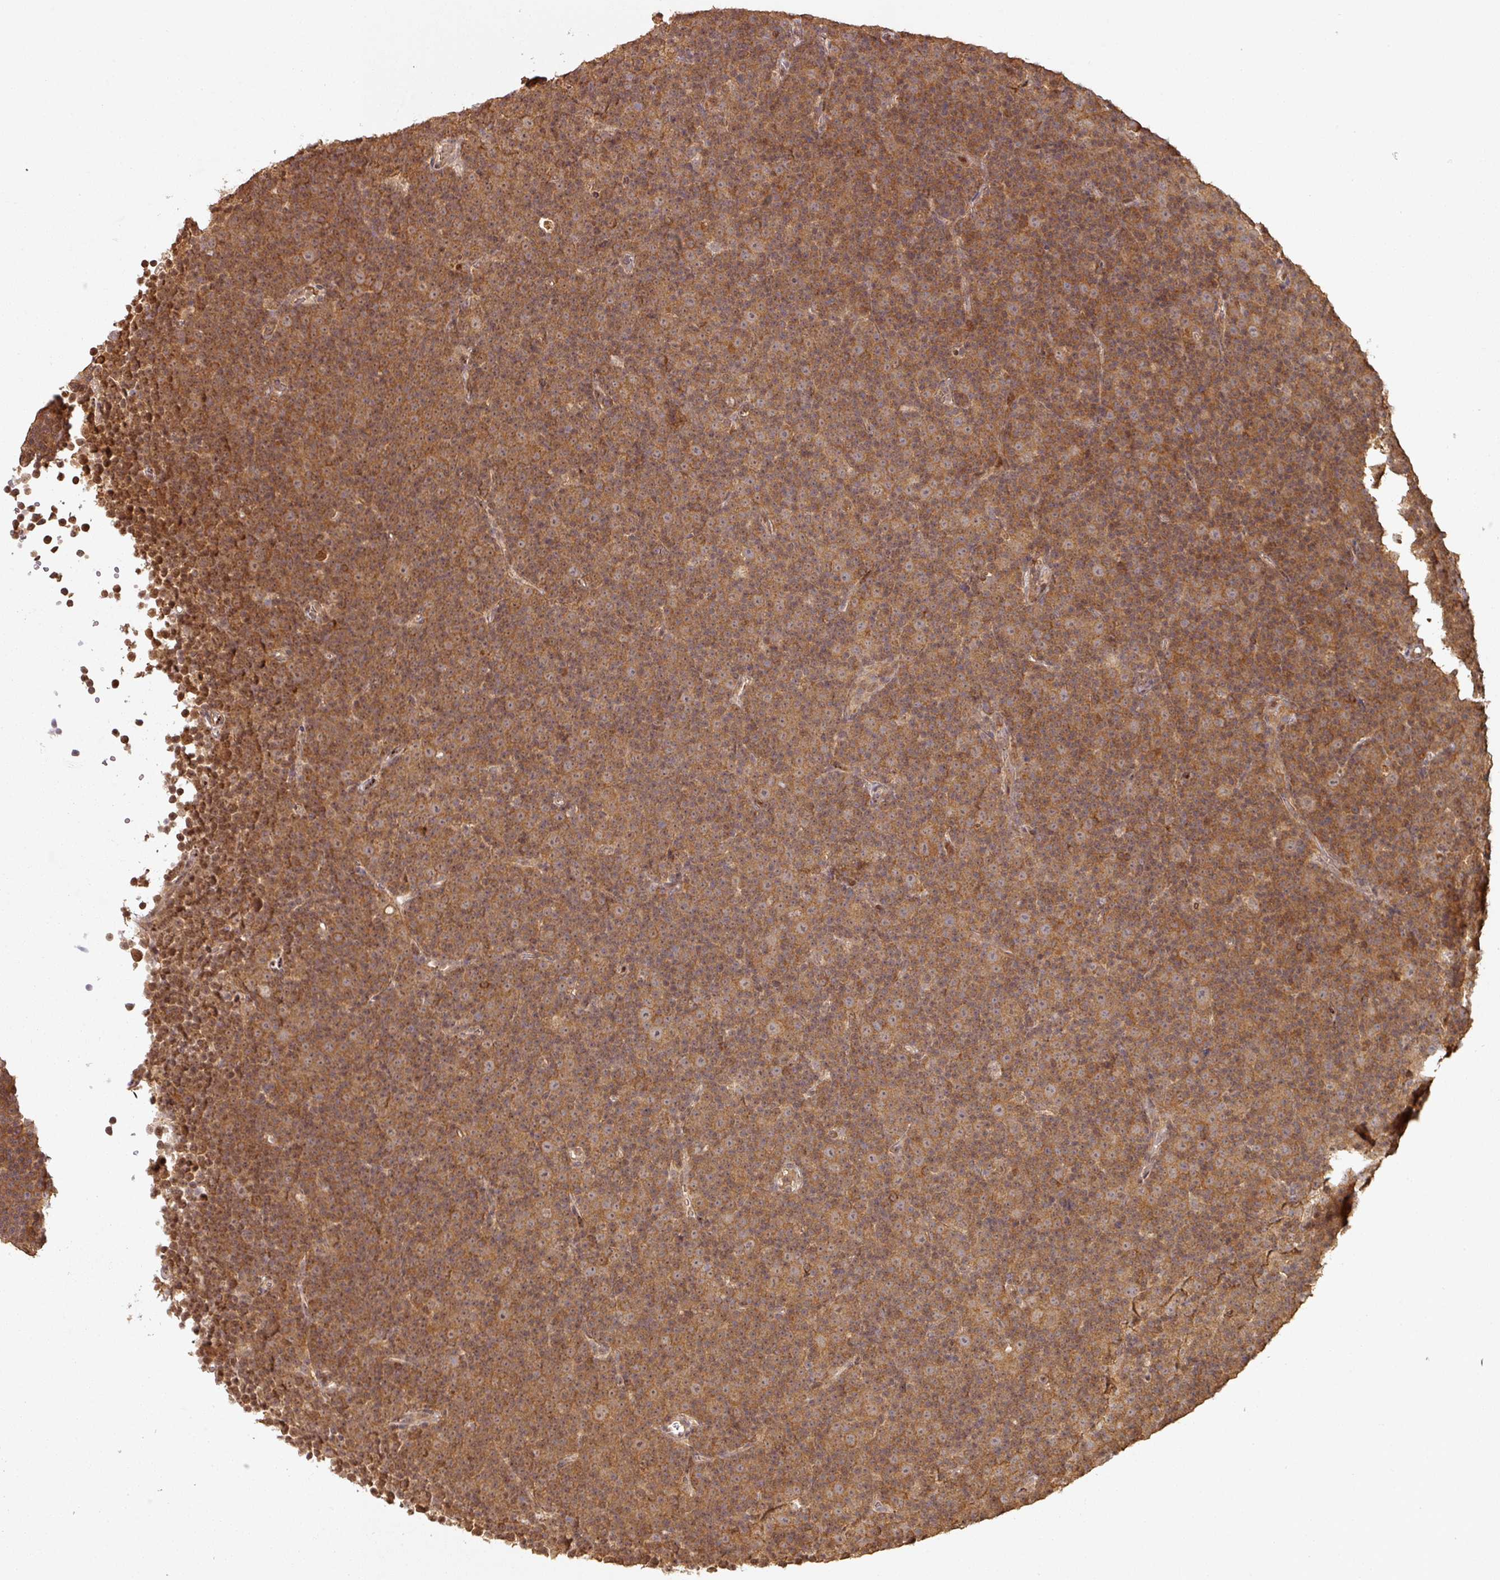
{"staining": {"intensity": "moderate", "quantity": ">75%", "location": "cytoplasmic/membranous"}, "tissue": "lymphoma", "cell_type": "Tumor cells", "image_type": "cancer", "snomed": [{"axis": "morphology", "description": "Malignant lymphoma, non-Hodgkin's type, Low grade"}, {"axis": "topography", "description": "Lymph node"}], "caption": "A brown stain highlights moderate cytoplasmic/membranous expression of a protein in human lymphoma tumor cells. Immunohistochemistry (ihc) stains the protein in brown and the nuclei are stained blue.", "gene": "ZNF322", "patient": {"sex": "female", "age": 67}}